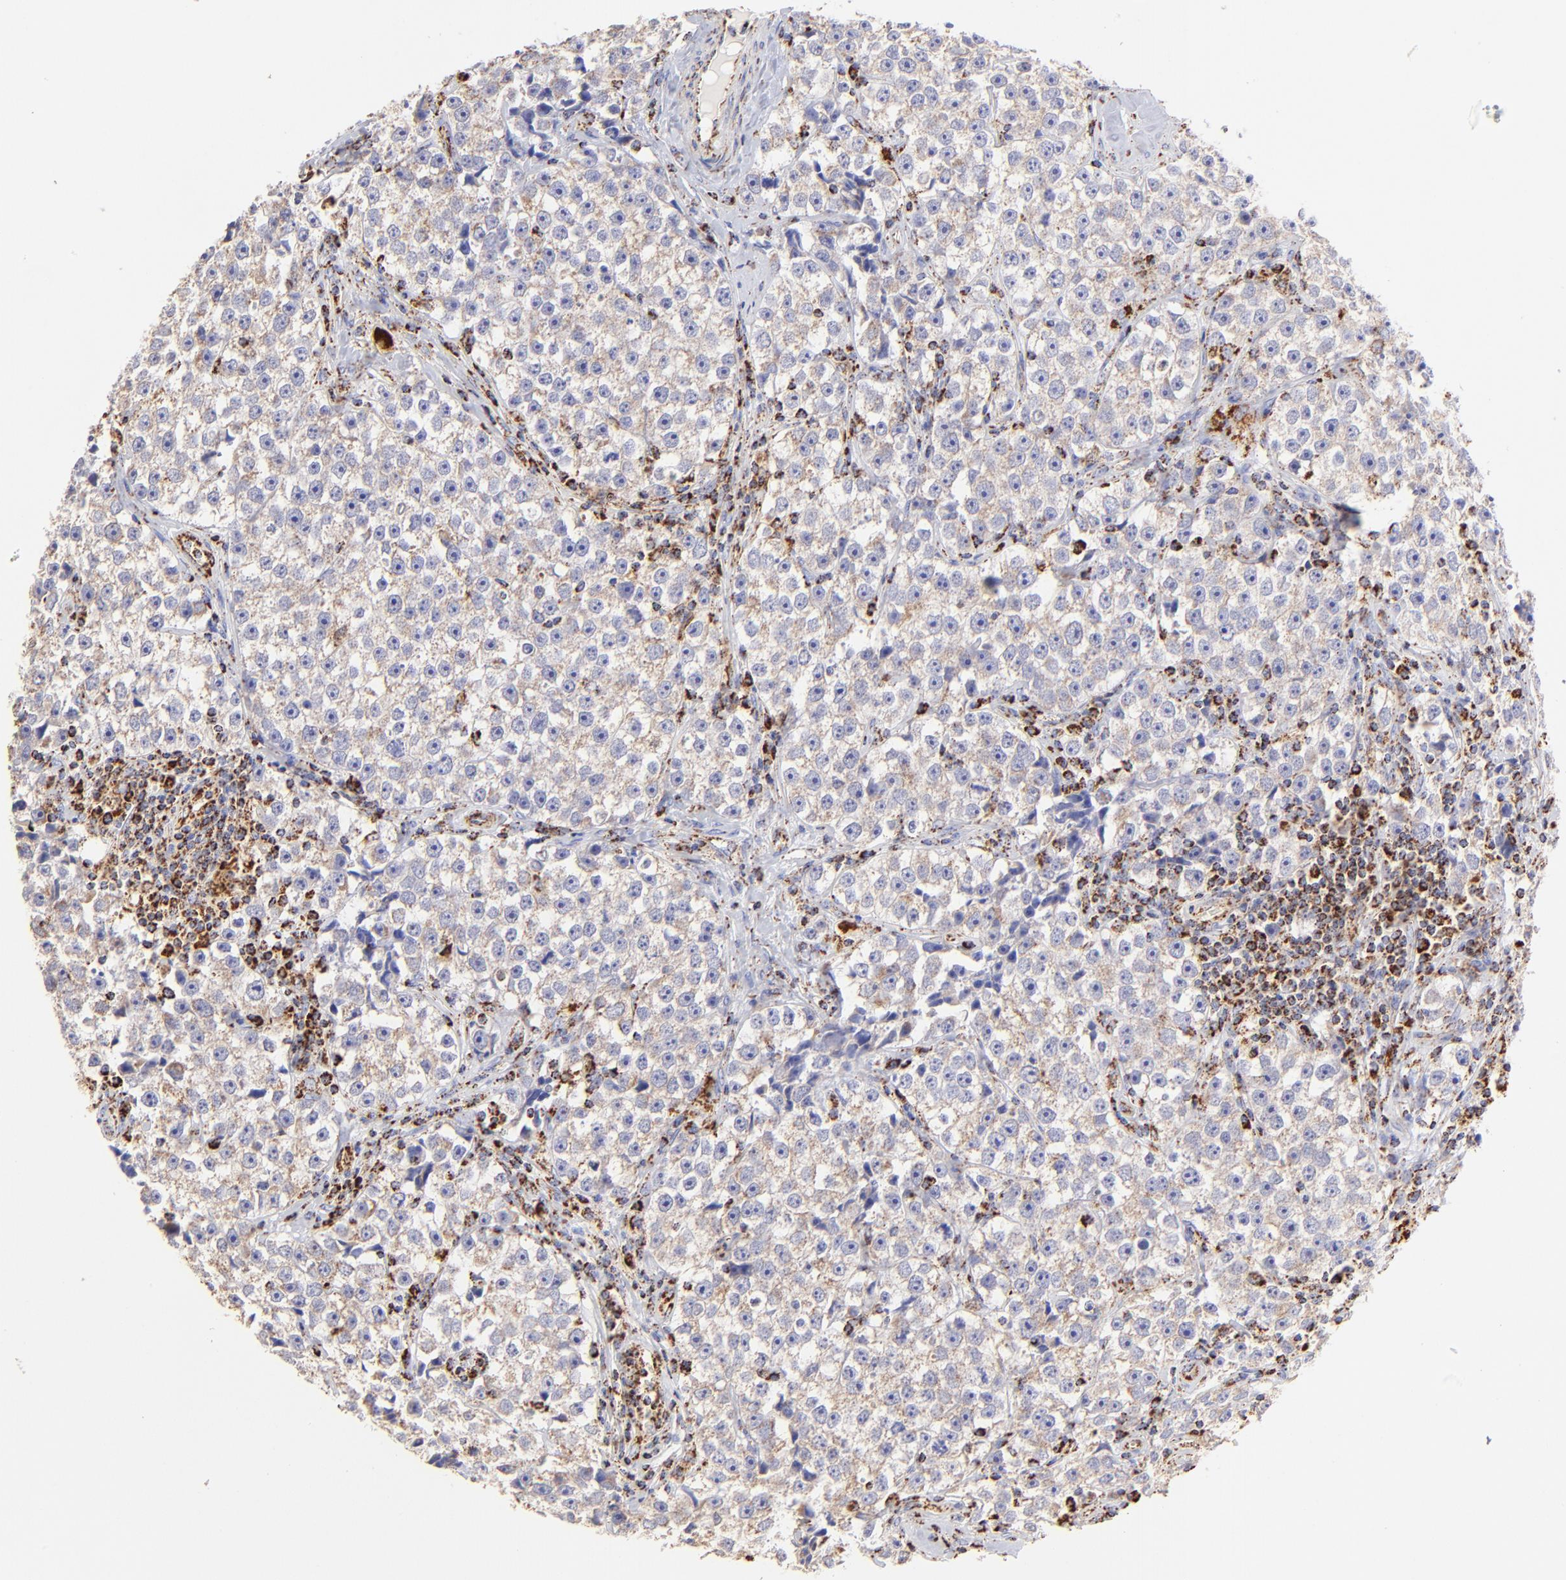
{"staining": {"intensity": "weak", "quantity": "<25%", "location": "cytoplasmic/membranous"}, "tissue": "testis cancer", "cell_type": "Tumor cells", "image_type": "cancer", "snomed": [{"axis": "morphology", "description": "Seminoma, NOS"}, {"axis": "topography", "description": "Testis"}], "caption": "Immunohistochemical staining of testis cancer (seminoma) shows no significant positivity in tumor cells. (IHC, brightfield microscopy, high magnification).", "gene": "ECH1", "patient": {"sex": "male", "age": 32}}